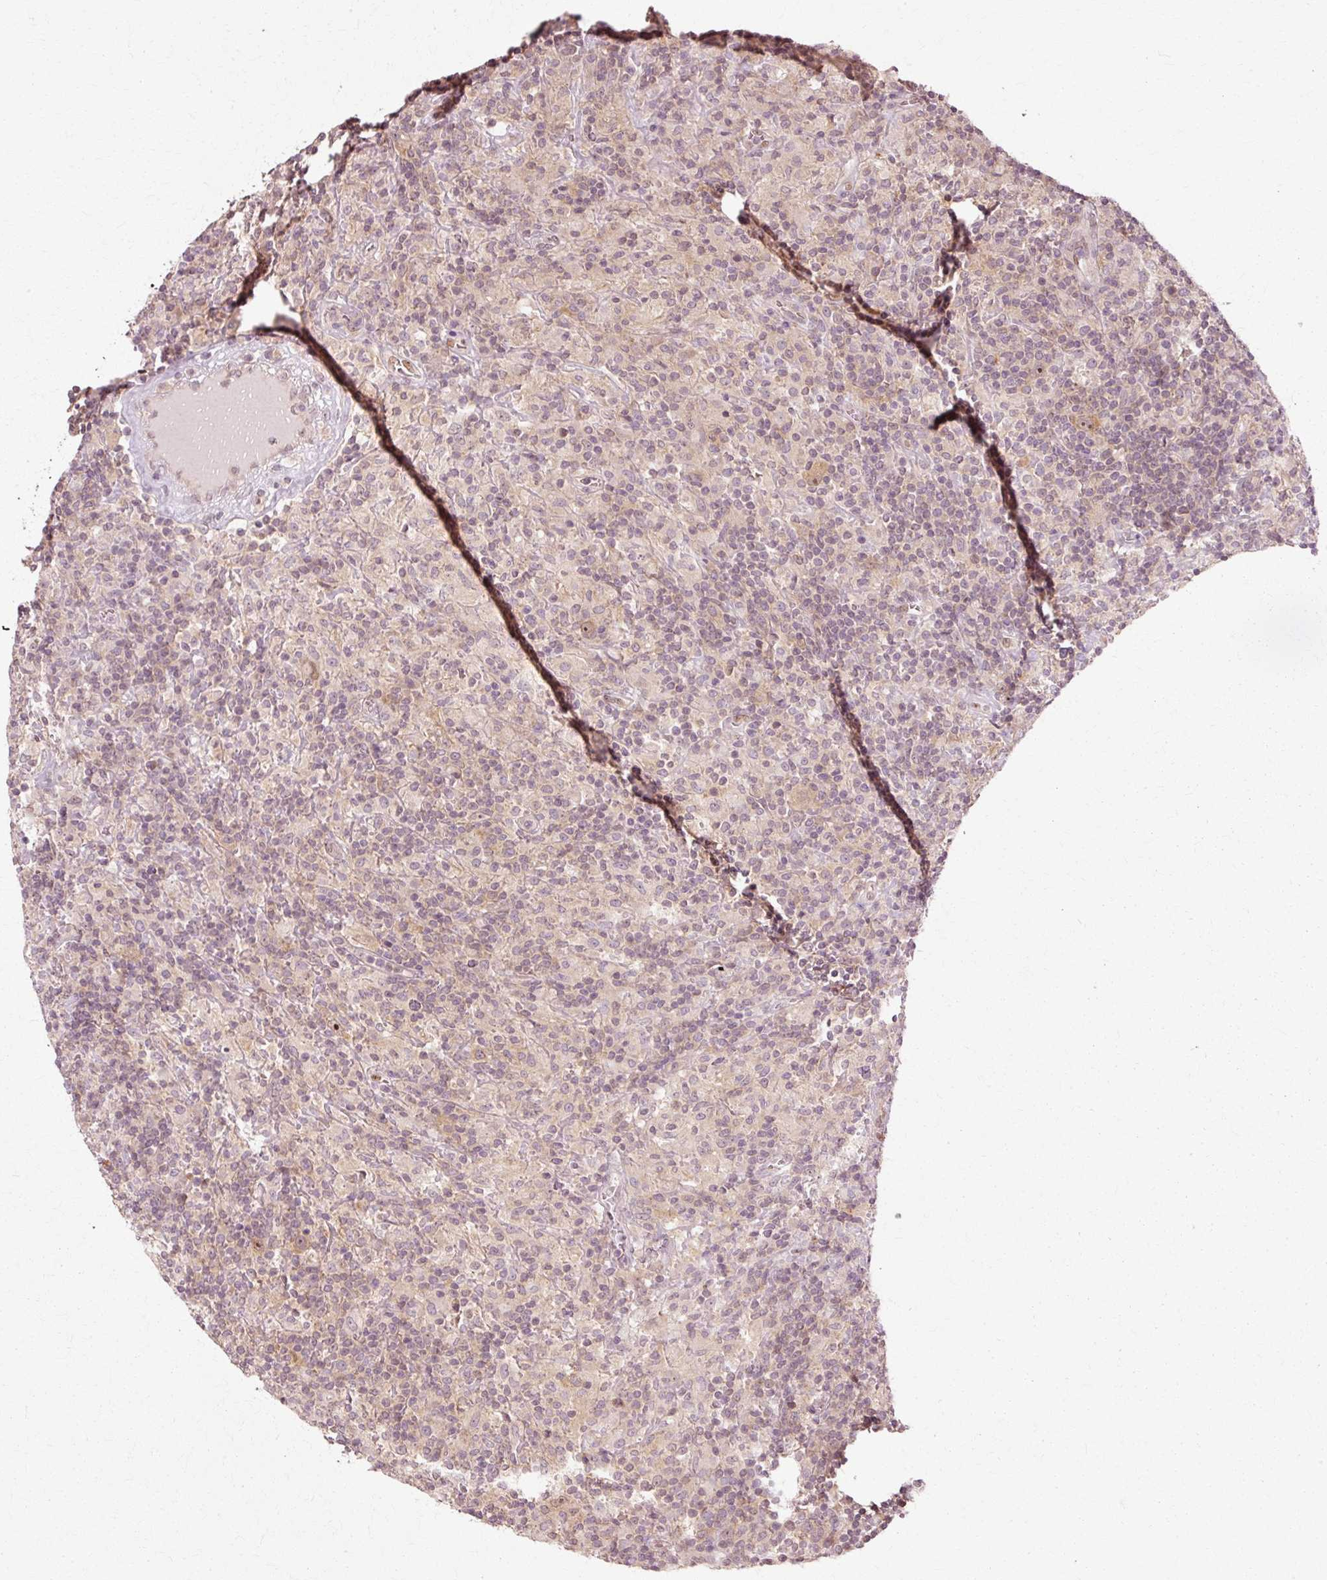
{"staining": {"intensity": "weak", "quantity": ">75%", "location": "cytoplasmic/membranous"}, "tissue": "lymphoma", "cell_type": "Tumor cells", "image_type": "cancer", "snomed": [{"axis": "morphology", "description": "Hodgkin's disease, NOS"}, {"axis": "topography", "description": "Lymph node"}], "caption": "An image of human lymphoma stained for a protein shows weak cytoplasmic/membranous brown staining in tumor cells.", "gene": "RGPD5", "patient": {"sex": "male", "age": 70}}